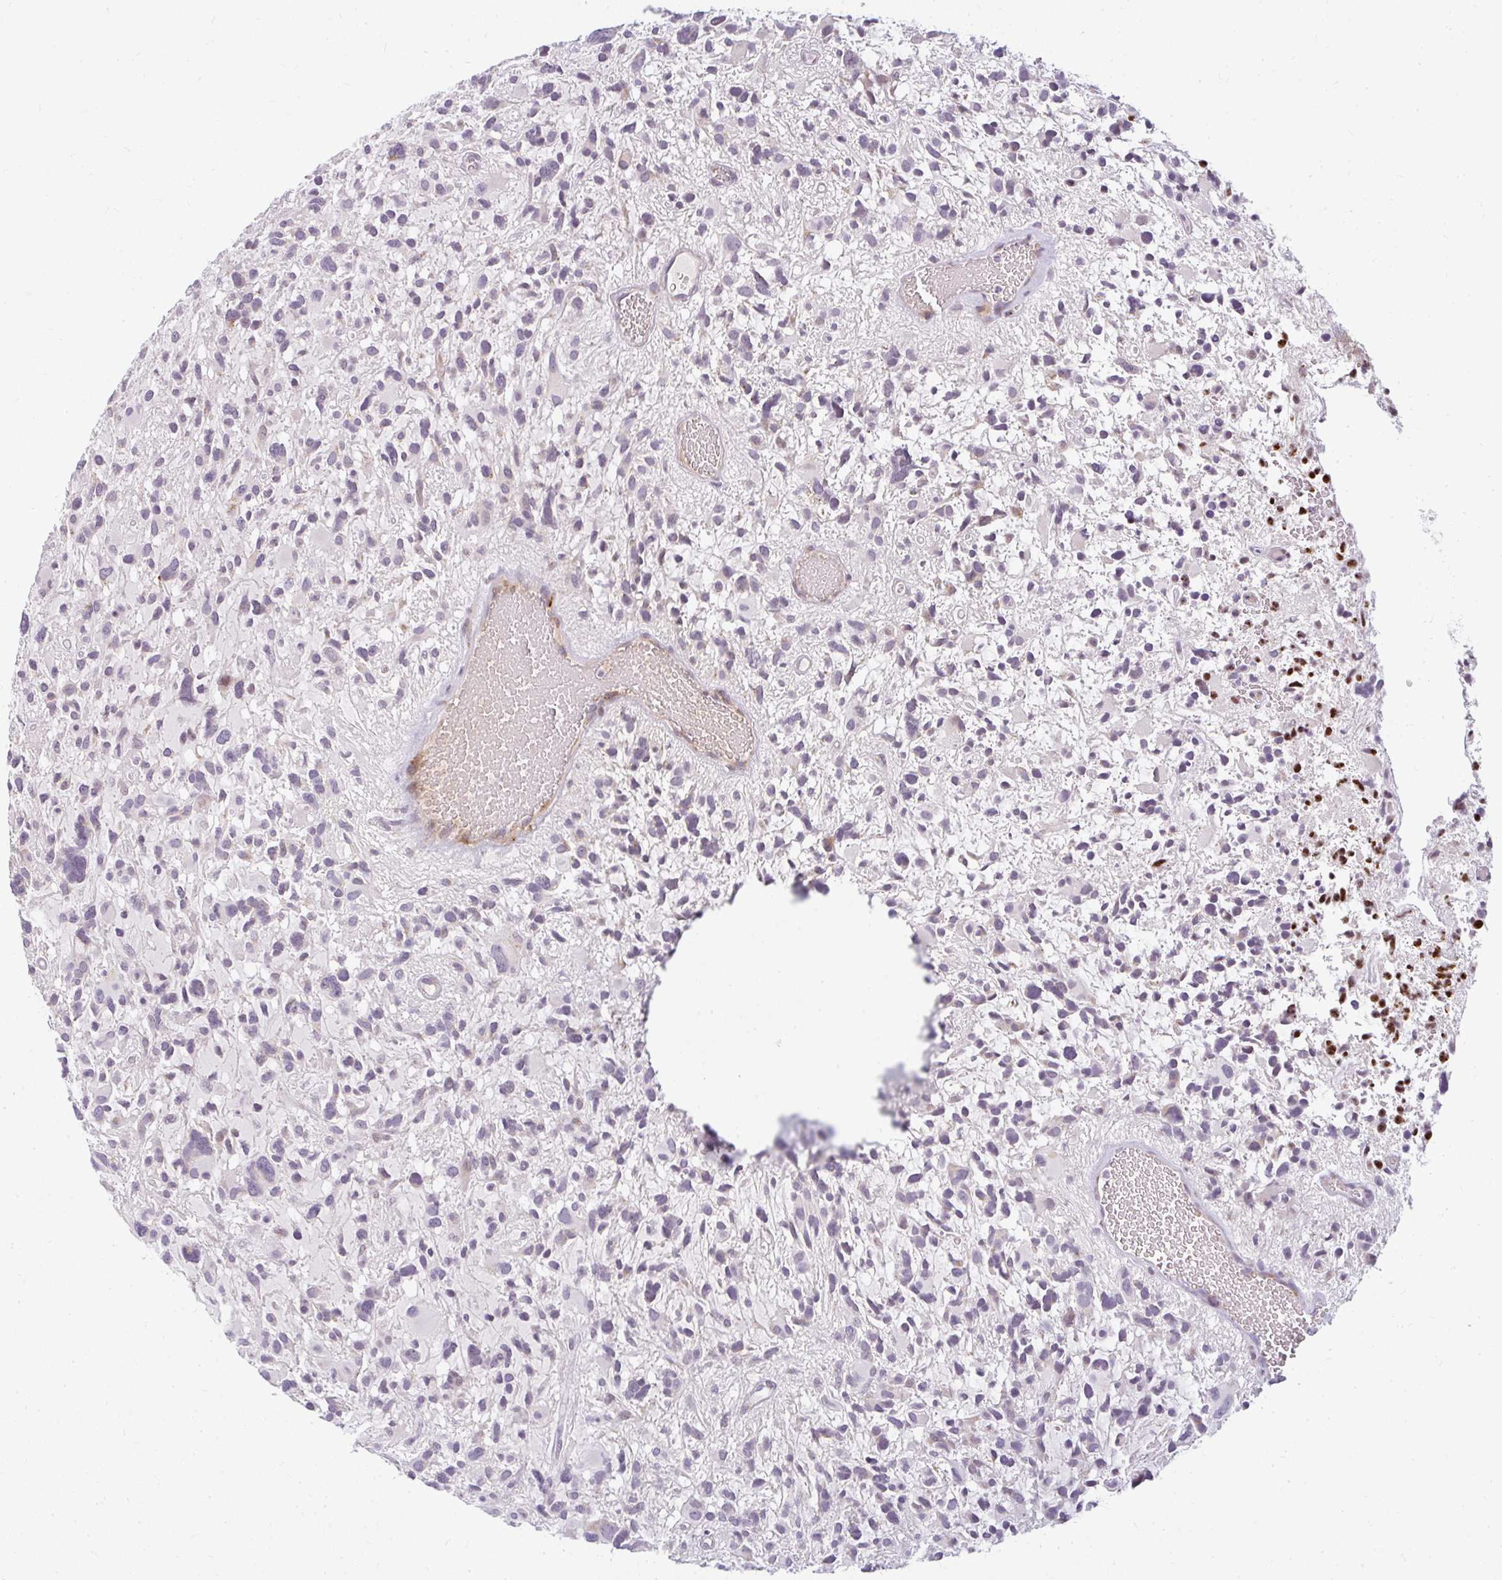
{"staining": {"intensity": "negative", "quantity": "none", "location": "none"}, "tissue": "glioma", "cell_type": "Tumor cells", "image_type": "cancer", "snomed": [{"axis": "morphology", "description": "Glioma, malignant, High grade"}, {"axis": "topography", "description": "Brain"}], "caption": "This is a histopathology image of immunohistochemistry staining of malignant glioma (high-grade), which shows no staining in tumor cells.", "gene": "ZFYVE26", "patient": {"sex": "female", "age": 11}}